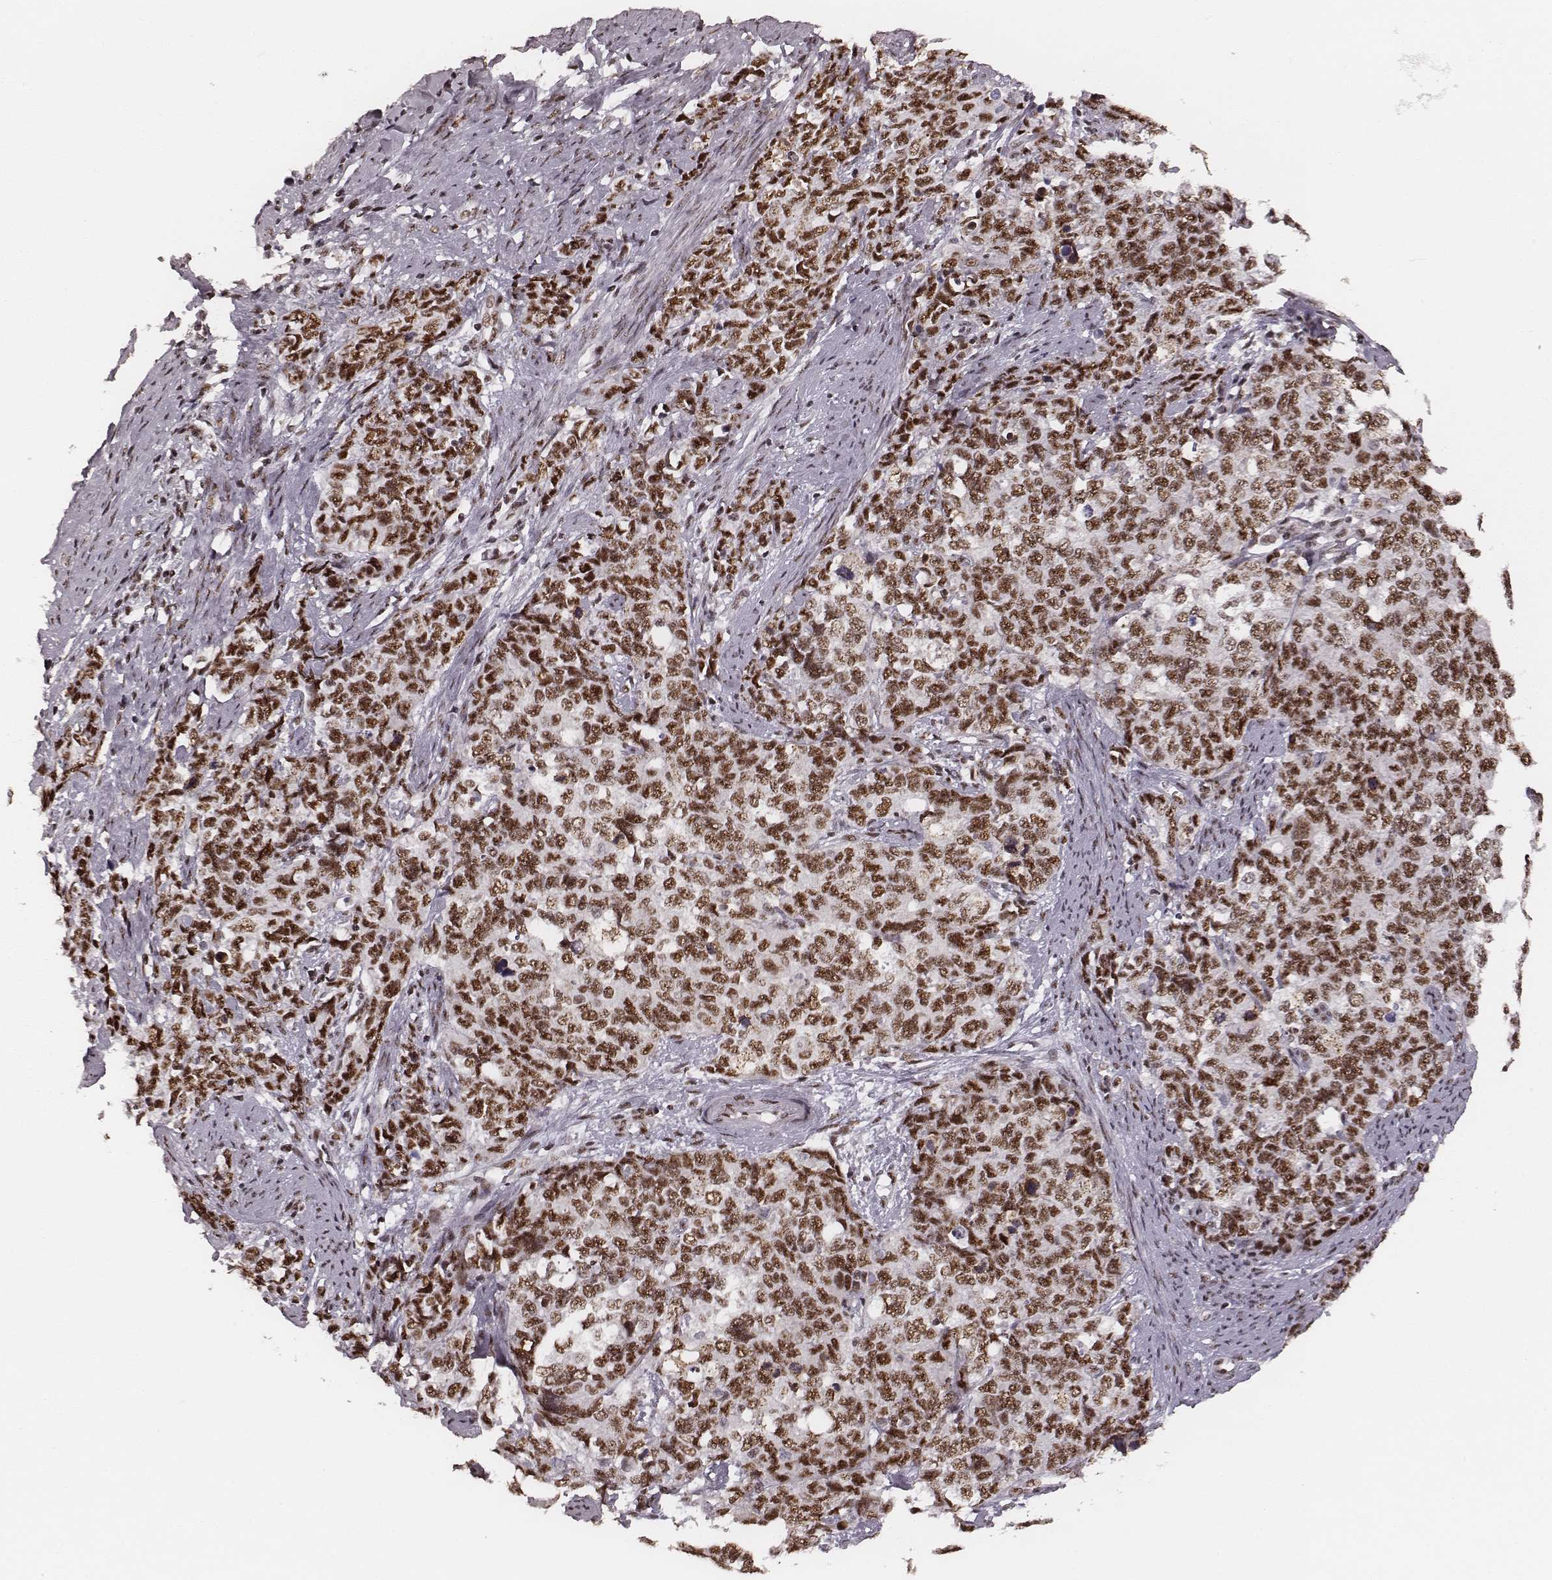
{"staining": {"intensity": "strong", "quantity": ">75%", "location": "nuclear"}, "tissue": "cervical cancer", "cell_type": "Tumor cells", "image_type": "cancer", "snomed": [{"axis": "morphology", "description": "Squamous cell carcinoma, NOS"}, {"axis": "topography", "description": "Cervix"}], "caption": "There is high levels of strong nuclear staining in tumor cells of cervical cancer, as demonstrated by immunohistochemical staining (brown color).", "gene": "LUC7L", "patient": {"sex": "female", "age": 63}}